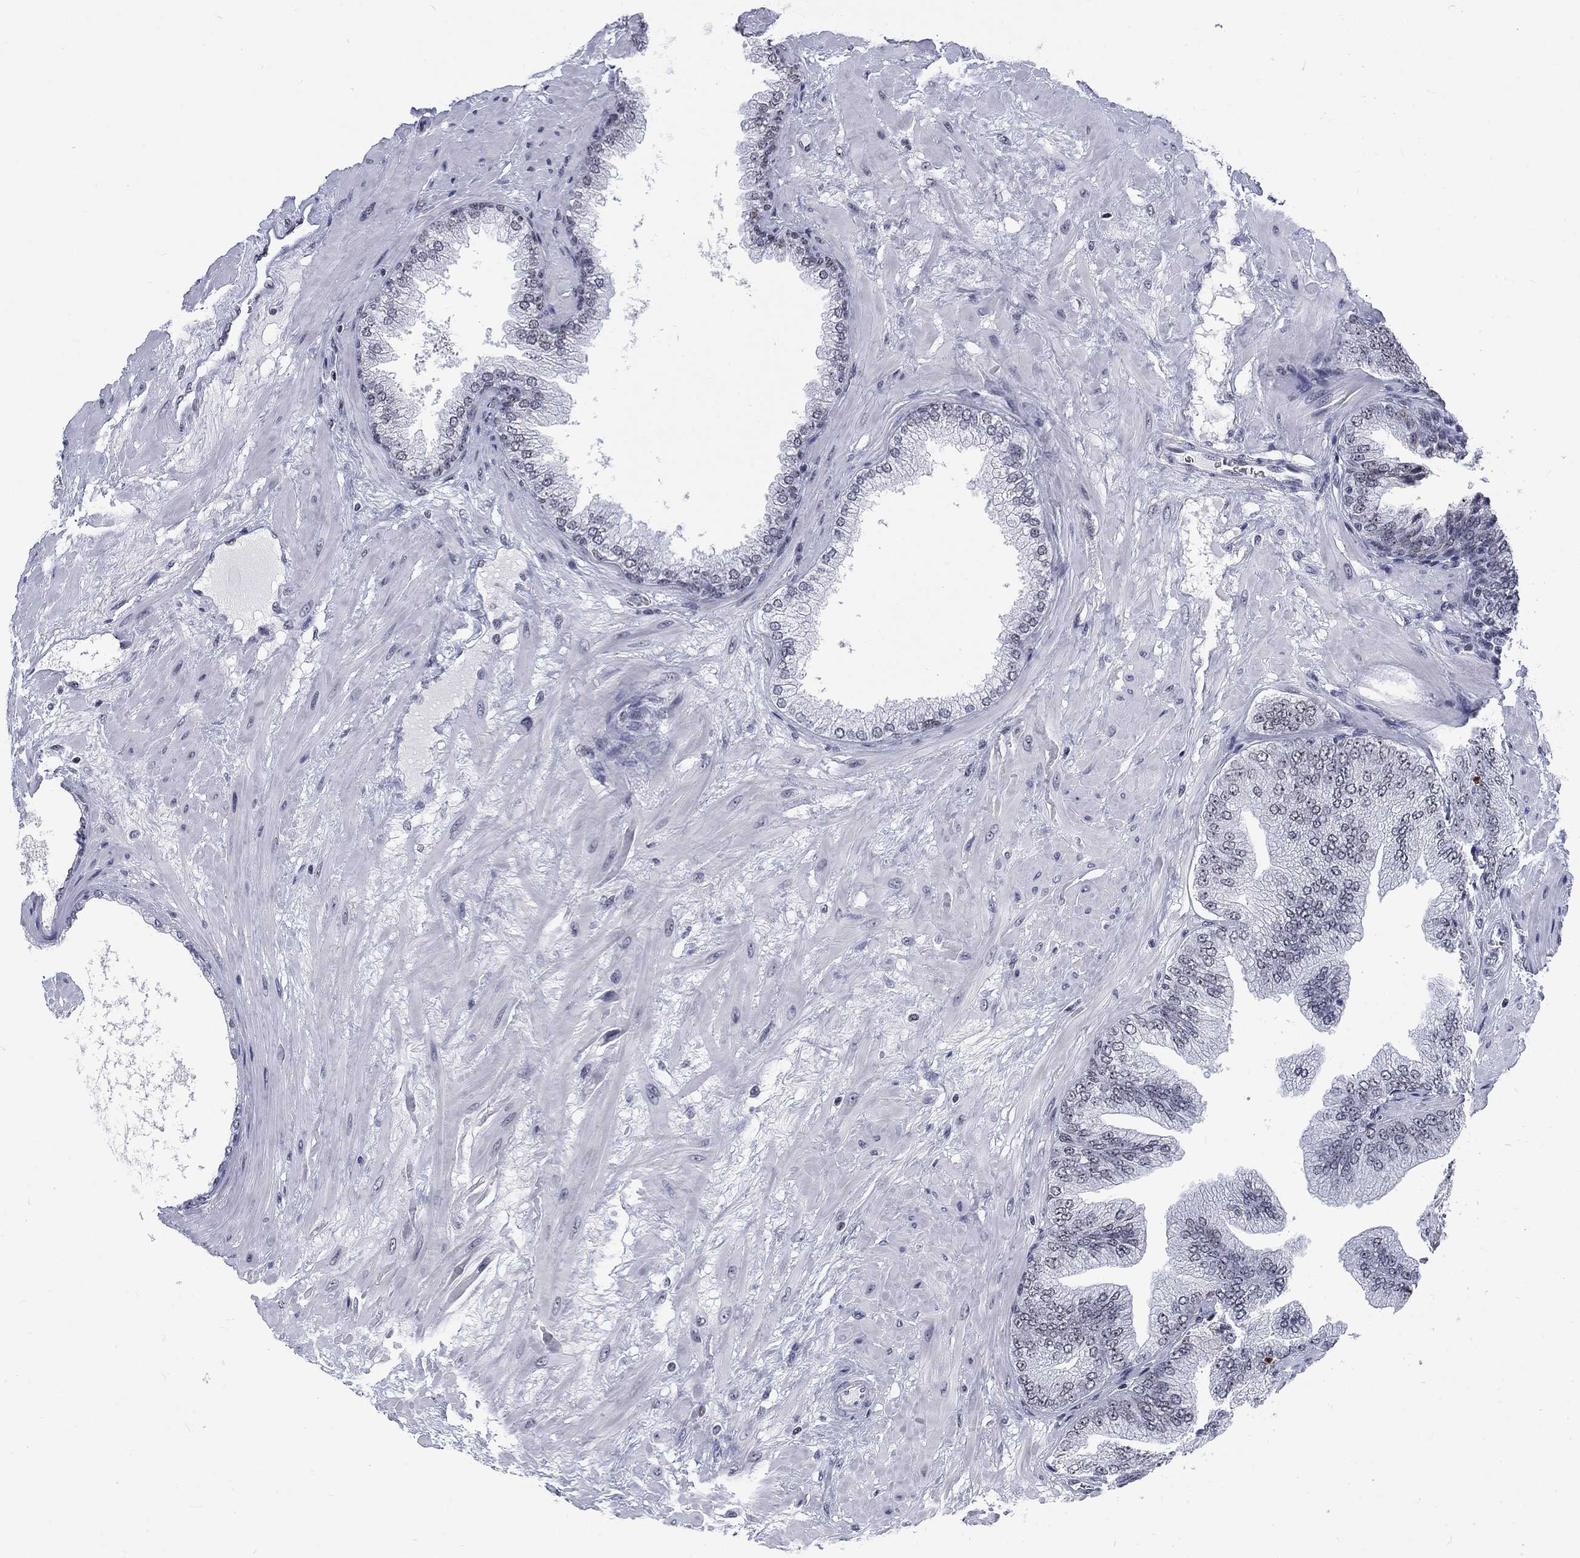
{"staining": {"intensity": "negative", "quantity": "none", "location": "none"}, "tissue": "prostate cancer", "cell_type": "Tumor cells", "image_type": "cancer", "snomed": [{"axis": "morphology", "description": "Adenocarcinoma, Low grade"}, {"axis": "topography", "description": "Prostate"}], "caption": "The immunohistochemistry (IHC) histopathology image has no significant positivity in tumor cells of prostate cancer tissue. (DAB IHC visualized using brightfield microscopy, high magnification).", "gene": "CSRNP3", "patient": {"sex": "male", "age": 72}}